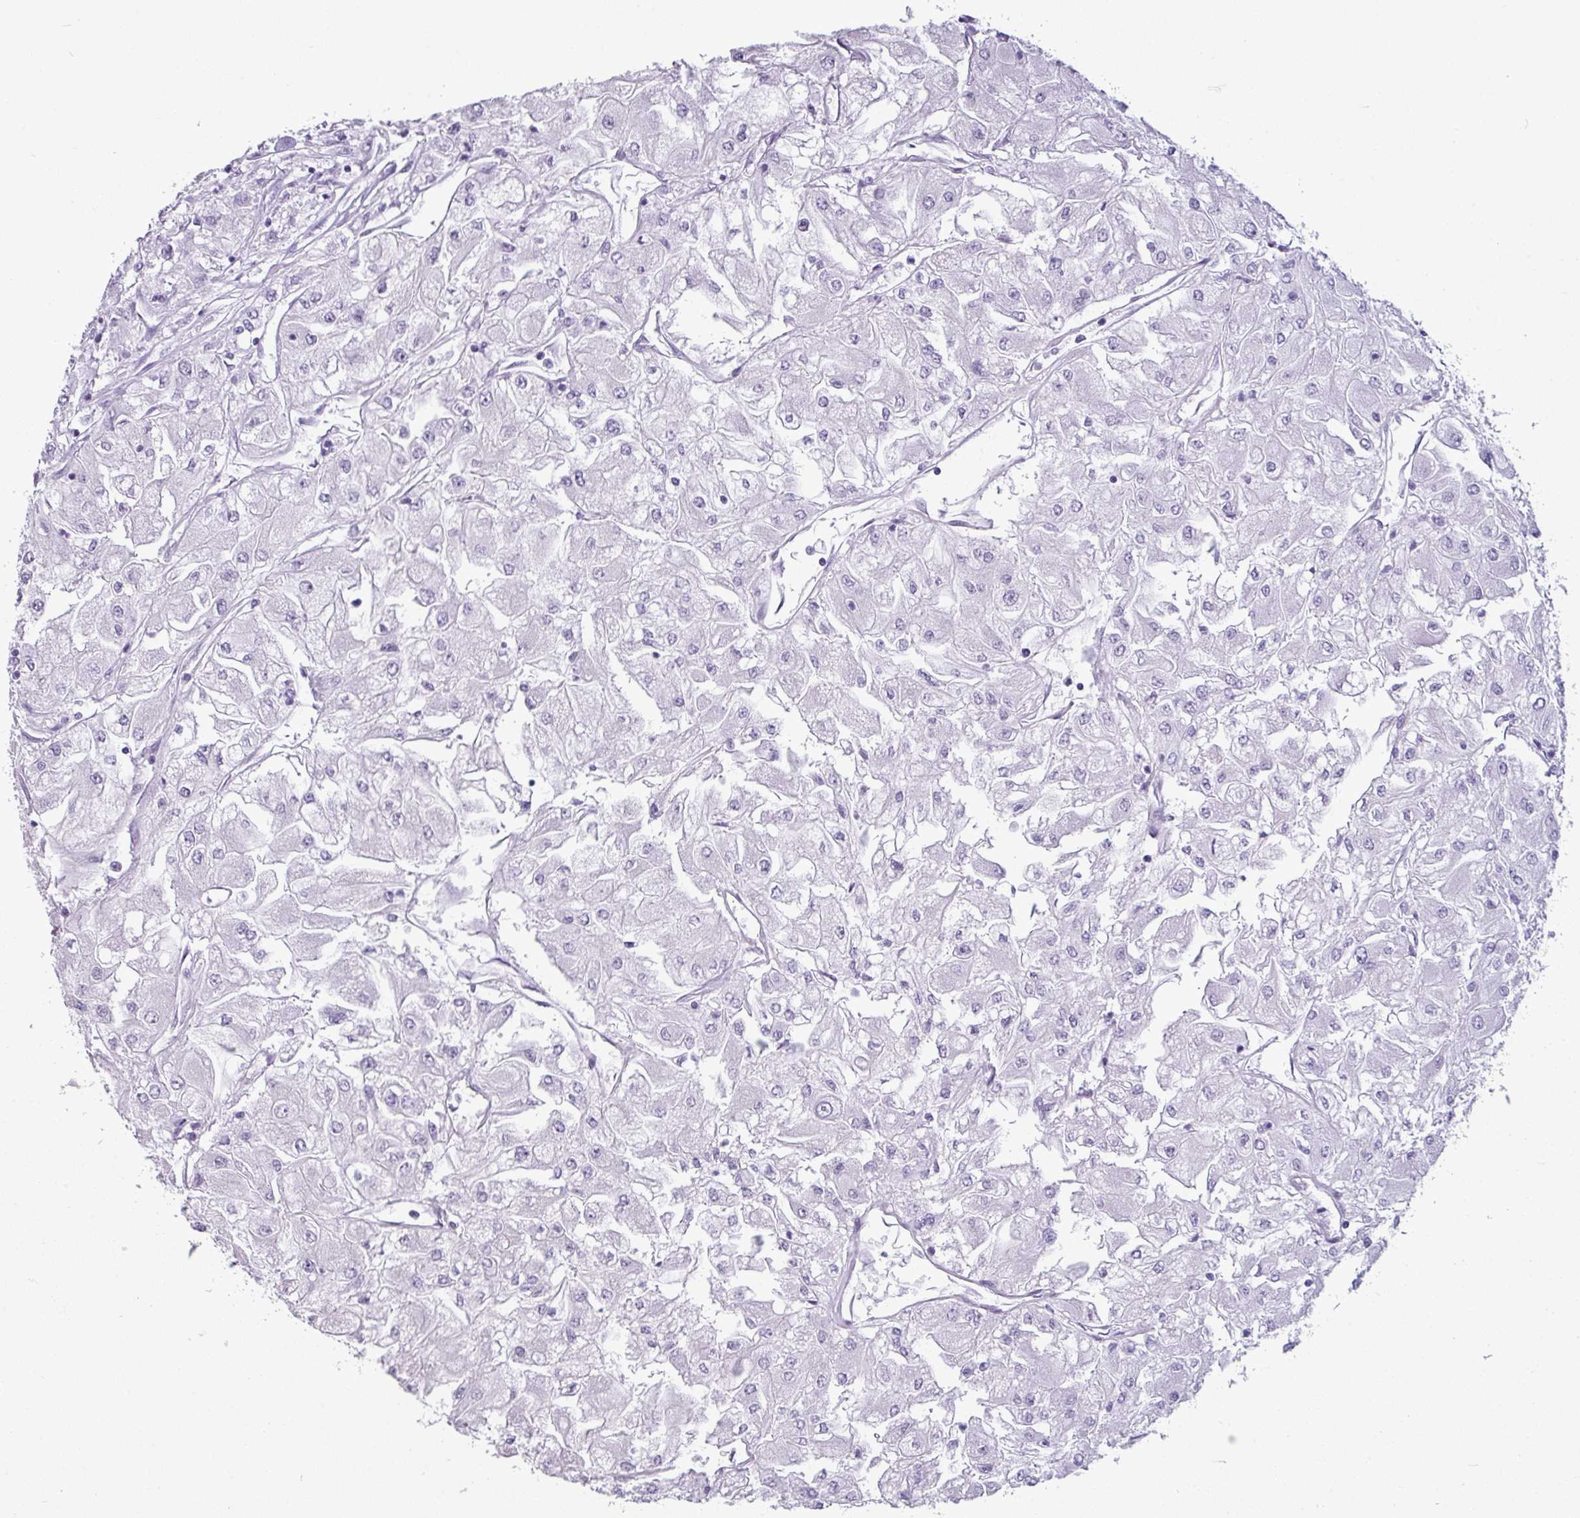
{"staining": {"intensity": "negative", "quantity": "none", "location": "none"}, "tissue": "renal cancer", "cell_type": "Tumor cells", "image_type": "cancer", "snomed": [{"axis": "morphology", "description": "Adenocarcinoma, NOS"}, {"axis": "topography", "description": "Kidney"}], "caption": "The micrograph displays no significant positivity in tumor cells of renal adenocarcinoma.", "gene": "AMY1B", "patient": {"sex": "male", "age": 80}}